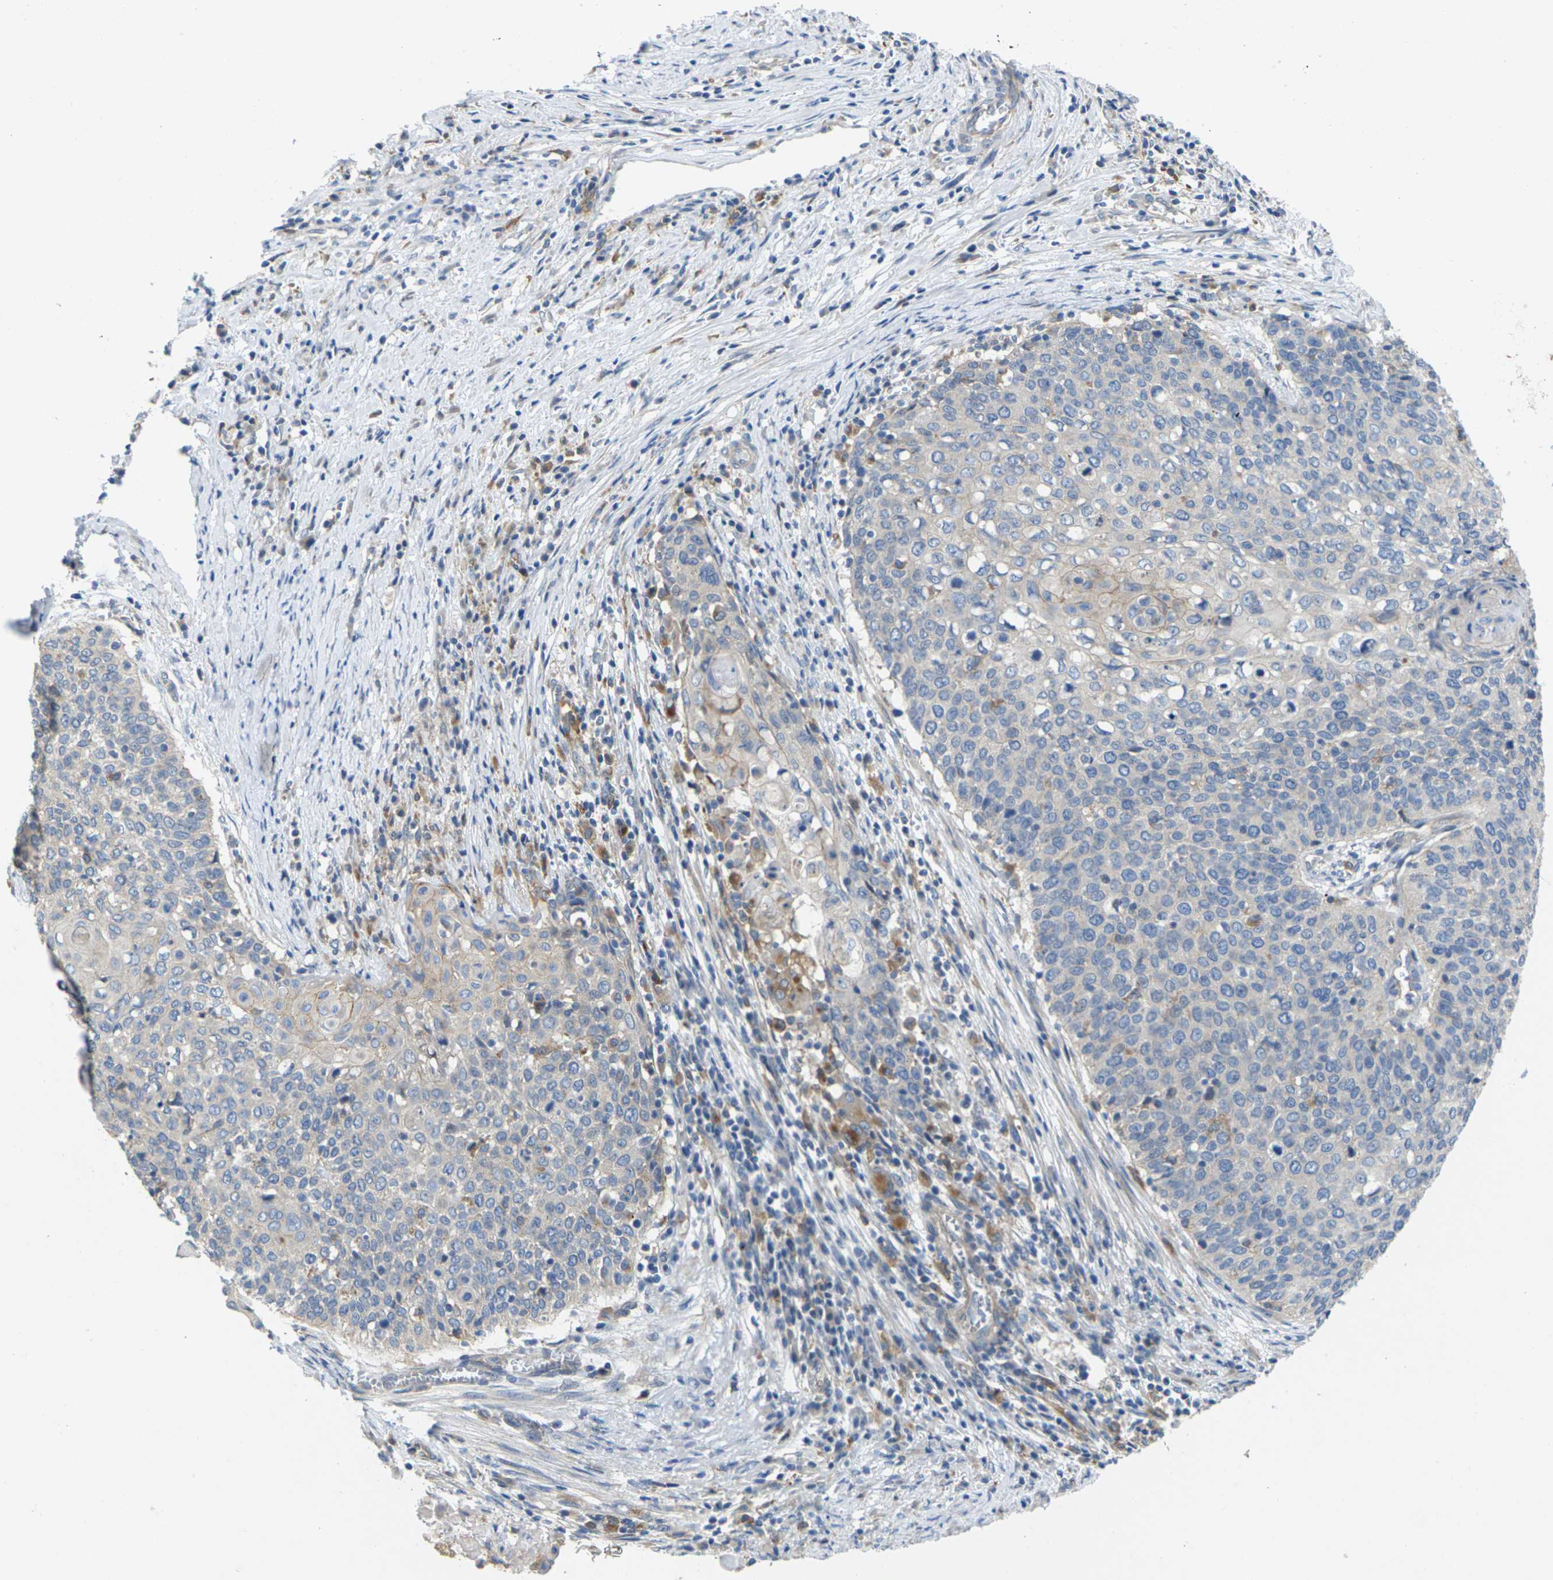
{"staining": {"intensity": "weak", "quantity": "<25%", "location": "cytoplasmic/membranous"}, "tissue": "cervical cancer", "cell_type": "Tumor cells", "image_type": "cancer", "snomed": [{"axis": "morphology", "description": "Squamous cell carcinoma, NOS"}, {"axis": "topography", "description": "Cervix"}], "caption": "This is an immunohistochemistry image of cervical cancer (squamous cell carcinoma). There is no expression in tumor cells.", "gene": "SCNN1A", "patient": {"sex": "female", "age": 39}}